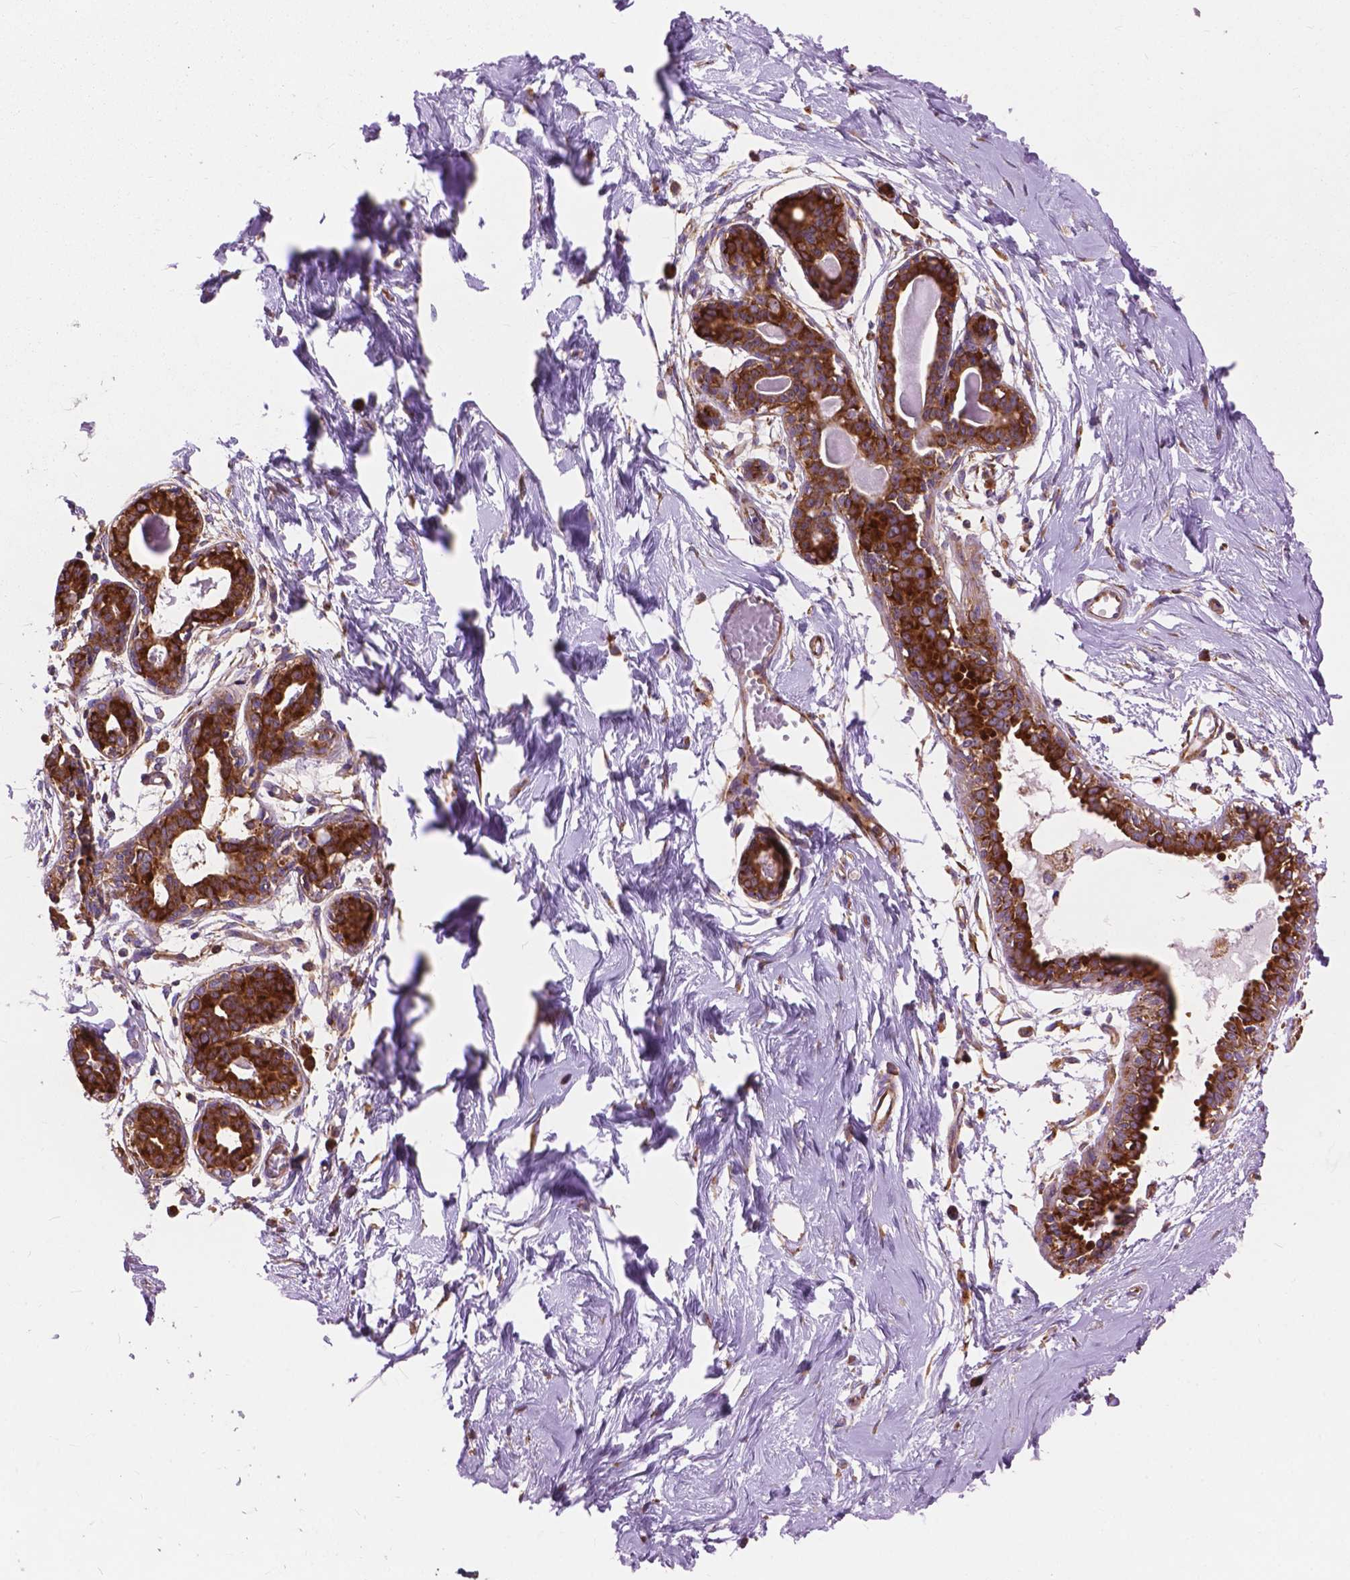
{"staining": {"intensity": "moderate", "quantity": ">75%", "location": "nuclear"}, "tissue": "breast", "cell_type": "Adipocytes", "image_type": "normal", "snomed": [{"axis": "morphology", "description": "Normal tissue, NOS"}, {"axis": "topography", "description": "Breast"}], "caption": "Breast stained for a protein exhibits moderate nuclear positivity in adipocytes. Immunohistochemistry stains the protein of interest in brown and the nuclei are stained blue.", "gene": "RPL37A", "patient": {"sex": "female", "age": 45}}